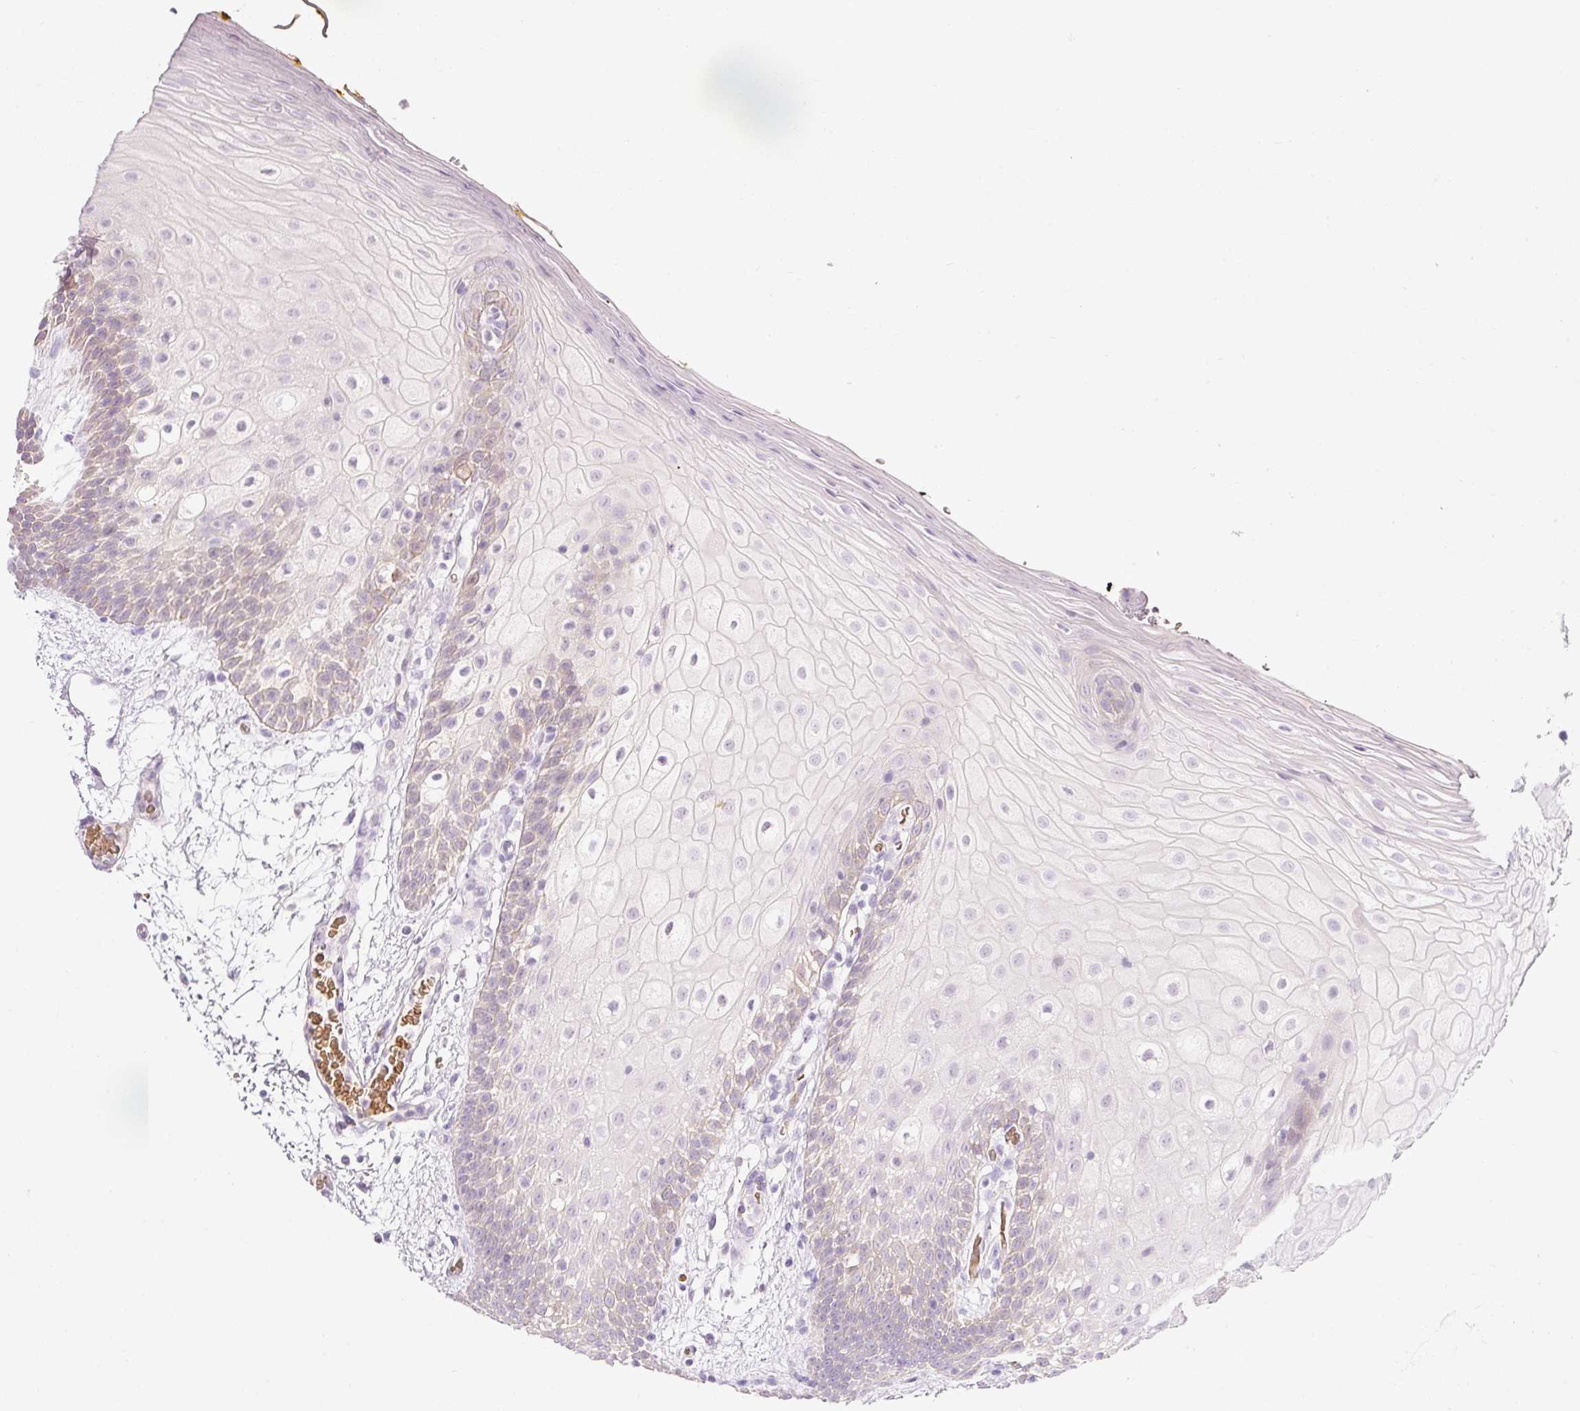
{"staining": {"intensity": "negative", "quantity": "none", "location": "none"}, "tissue": "oral mucosa", "cell_type": "Squamous epithelial cells", "image_type": "normal", "snomed": [{"axis": "morphology", "description": "Normal tissue, NOS"}, {"axis": "morphology", "description": "Squamous cell carcinoma, NOS"}, {"axis": "topography", "description": "Oral tissue"}, {"axis": "topography", "description": "Tounge, NOS"}, {"axis": "topography", "description": "Head-Neck"}], "caption": "Photomicrograph shows no protein staining in squamous epithelial cells of normal oral mucosa. Brightfield microscopy of immunohistochemistry (IHC) stained with DAB (brown) and hematoxylin (blue), captured at high magnification.", "gene": "DHRS11", "patient": {"sex": "male", "age": 76}}